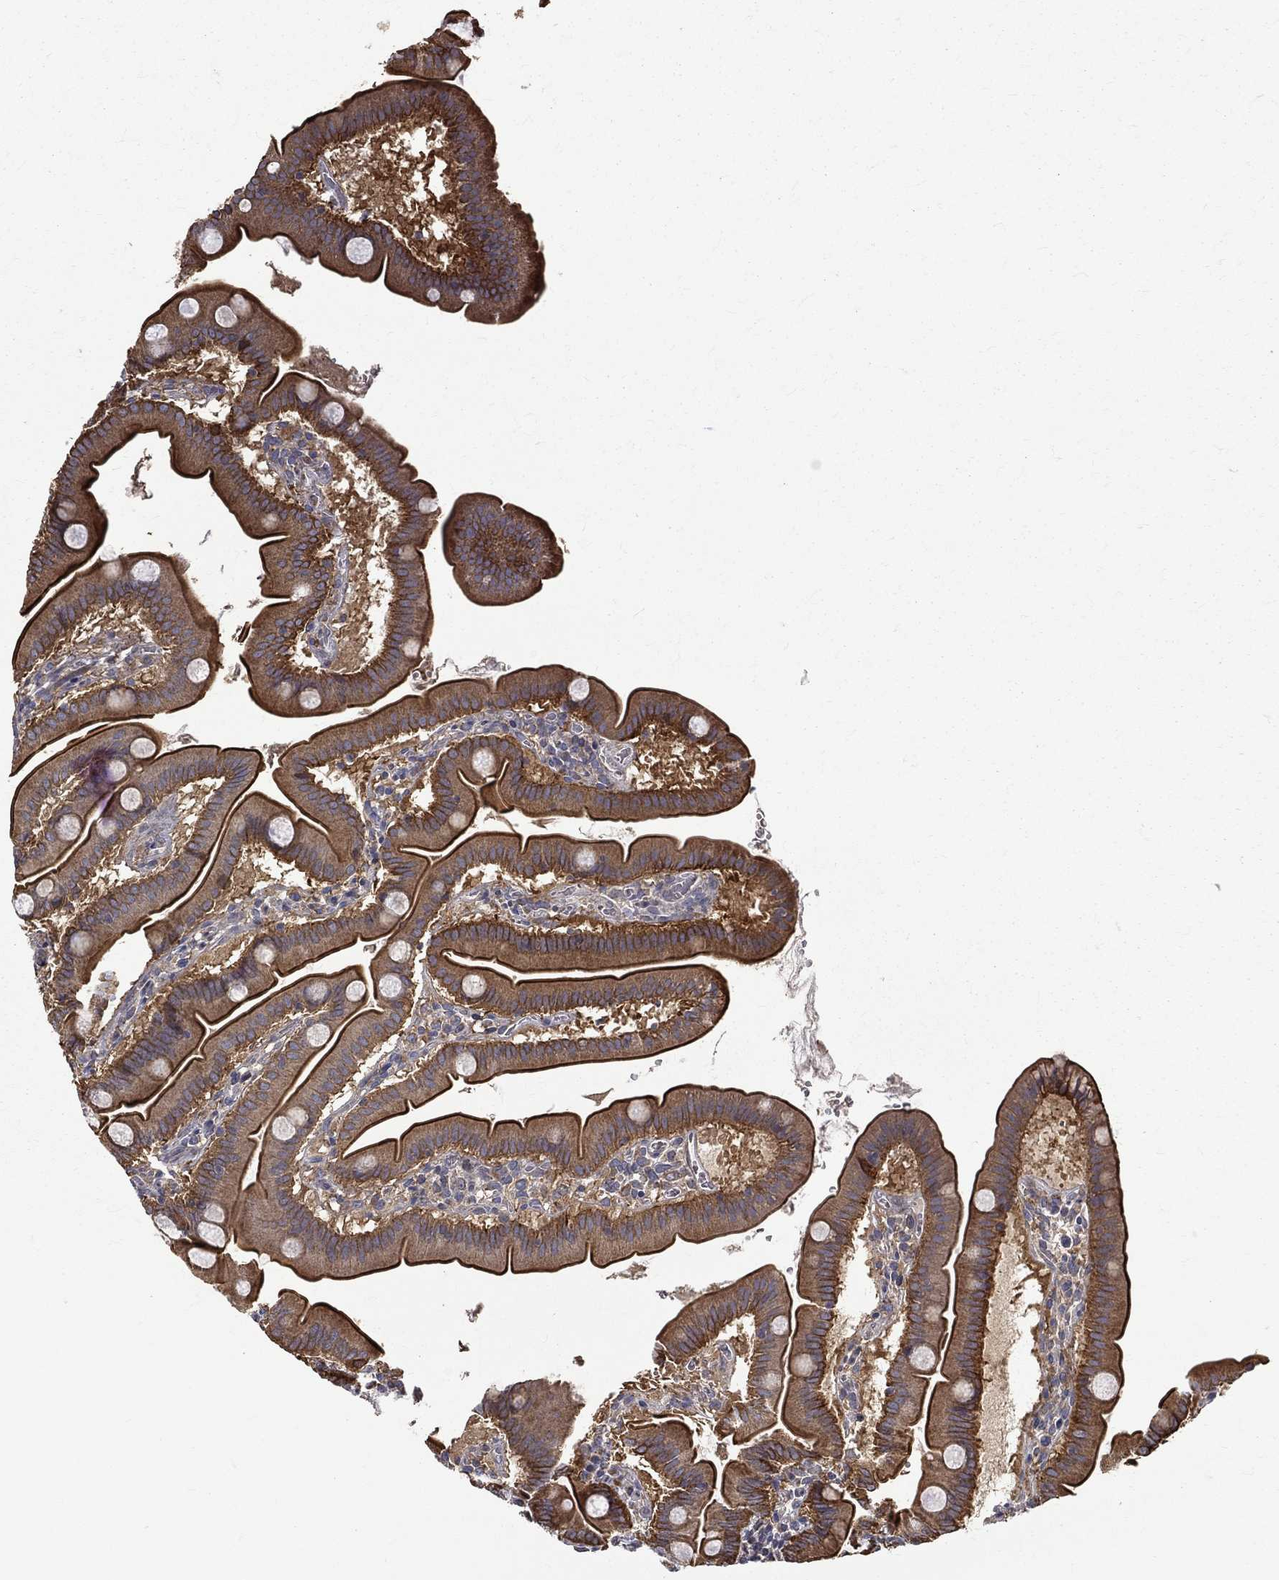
{"staining": {"intensity": "moderate", "quantity": ">75%", "location": "cytoplasmic/membranous"}, "tissue": "duodenum", "cell_type": "Glandular cells", "image_type": "normal", "snomed": [{"axis": "morphology", "description": "Normal tissue, NOS"}, {"axis": "topography", "description": "Duodenum"}], "caption": "Brown immunohistochemical staining in benign duodenum reveals moderate cytoplasmic/membranous staining in approximately >75% of glandular cells.", "gene": "RPGR", "patient": {"sex": "male", "age": 59}}